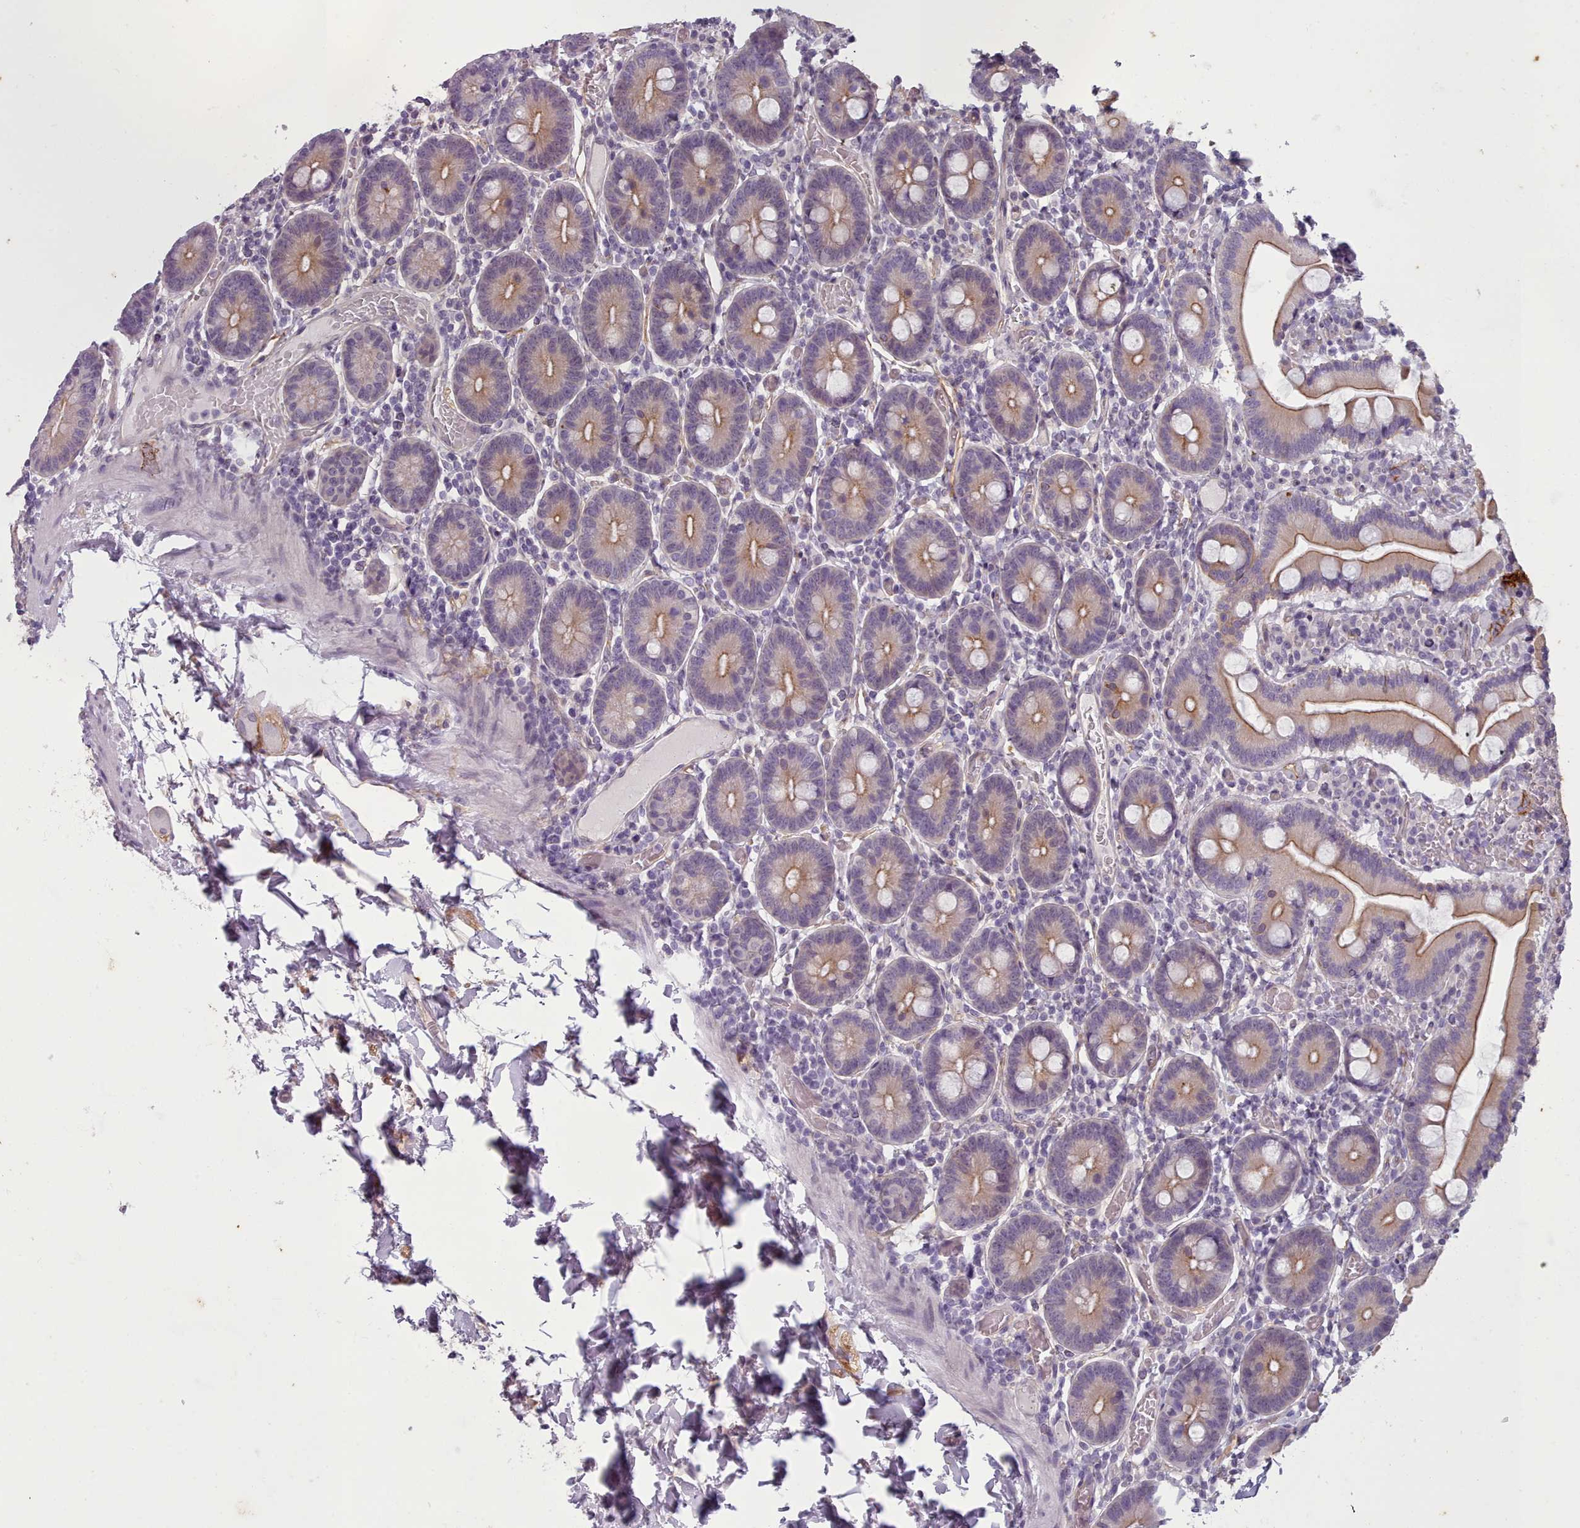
{"staining": {"intensity": "moderate", "quantity": "25%-75%", "location": "cytoplasmic/membranous"}, "tissue": "duodenum", "cell_type": "Glandular cells", "image_type": "normal", "snomed": [{"axis": "morphology", "description": "Normal tissue, NOS"}, {"axis": "topography", "description": "Duodenum"}], "caption": "A brown stain shows moderate cytoplasmic/membranous expression of a protein in glandular cells of benign duodenum. Ihc stains the protein of interest in brown and the nuclei are stained blue.", "gene": "PLD4", "patient": {"sex": "male", "age": 55}}